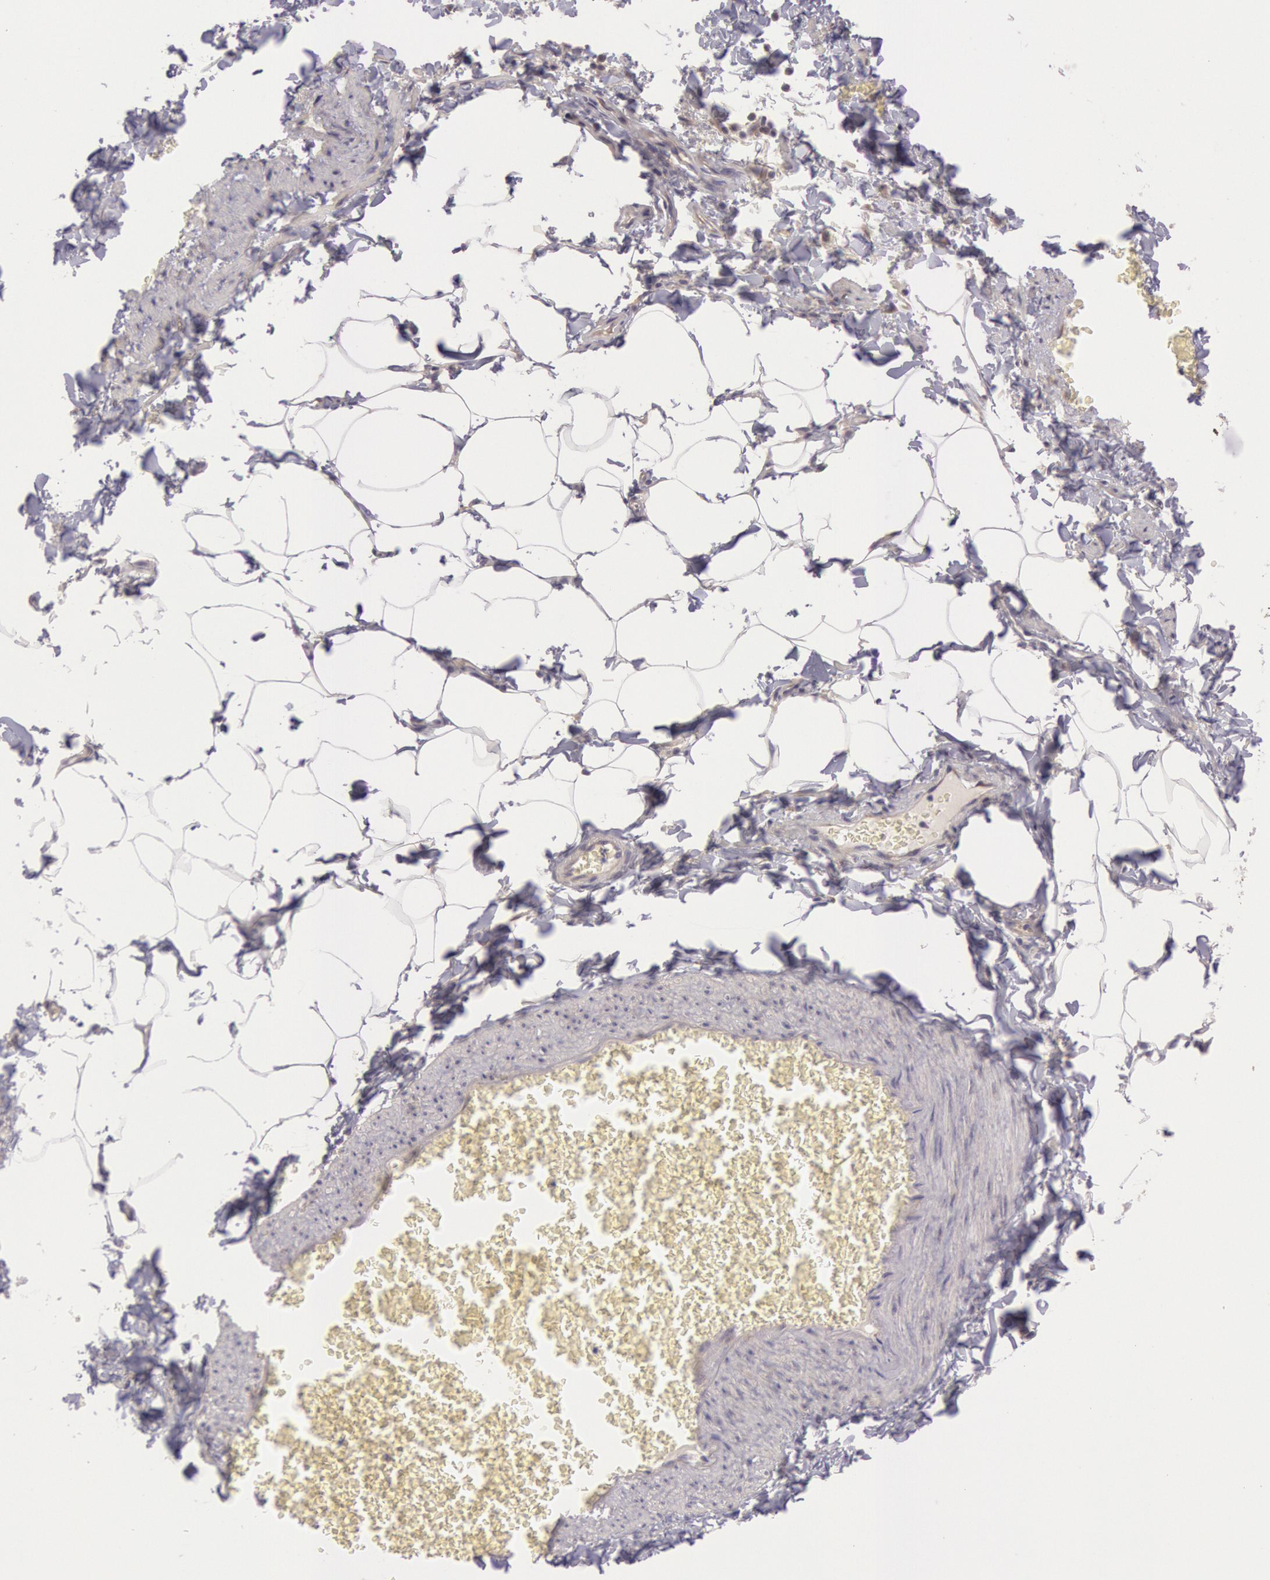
{"staining": {"intensity": "weak", "quantity": ">75%", "location": "cytoplasmic/membranous"}, "tissue": "adipose tissue", "cell_type": "Adipocytes", "image_type": "normal", "snomed": [{"axis": "morphology", "description": "Normal tissue, NOS"}, {"axis": "topography", "description": "Vascular tissue"}], "caption": "DAB immunohistochemical staining of benign human adipose tissue shows weak cytoplasmic/membranous protein positivity in approximately >75% of adipocytes. (Stains: DAB in brown, nuclei in blue, Microscopy: brightfield microscopy at high magnification).", "gene": "CHUK", "patient": {"sex": "male", "age": 41}}